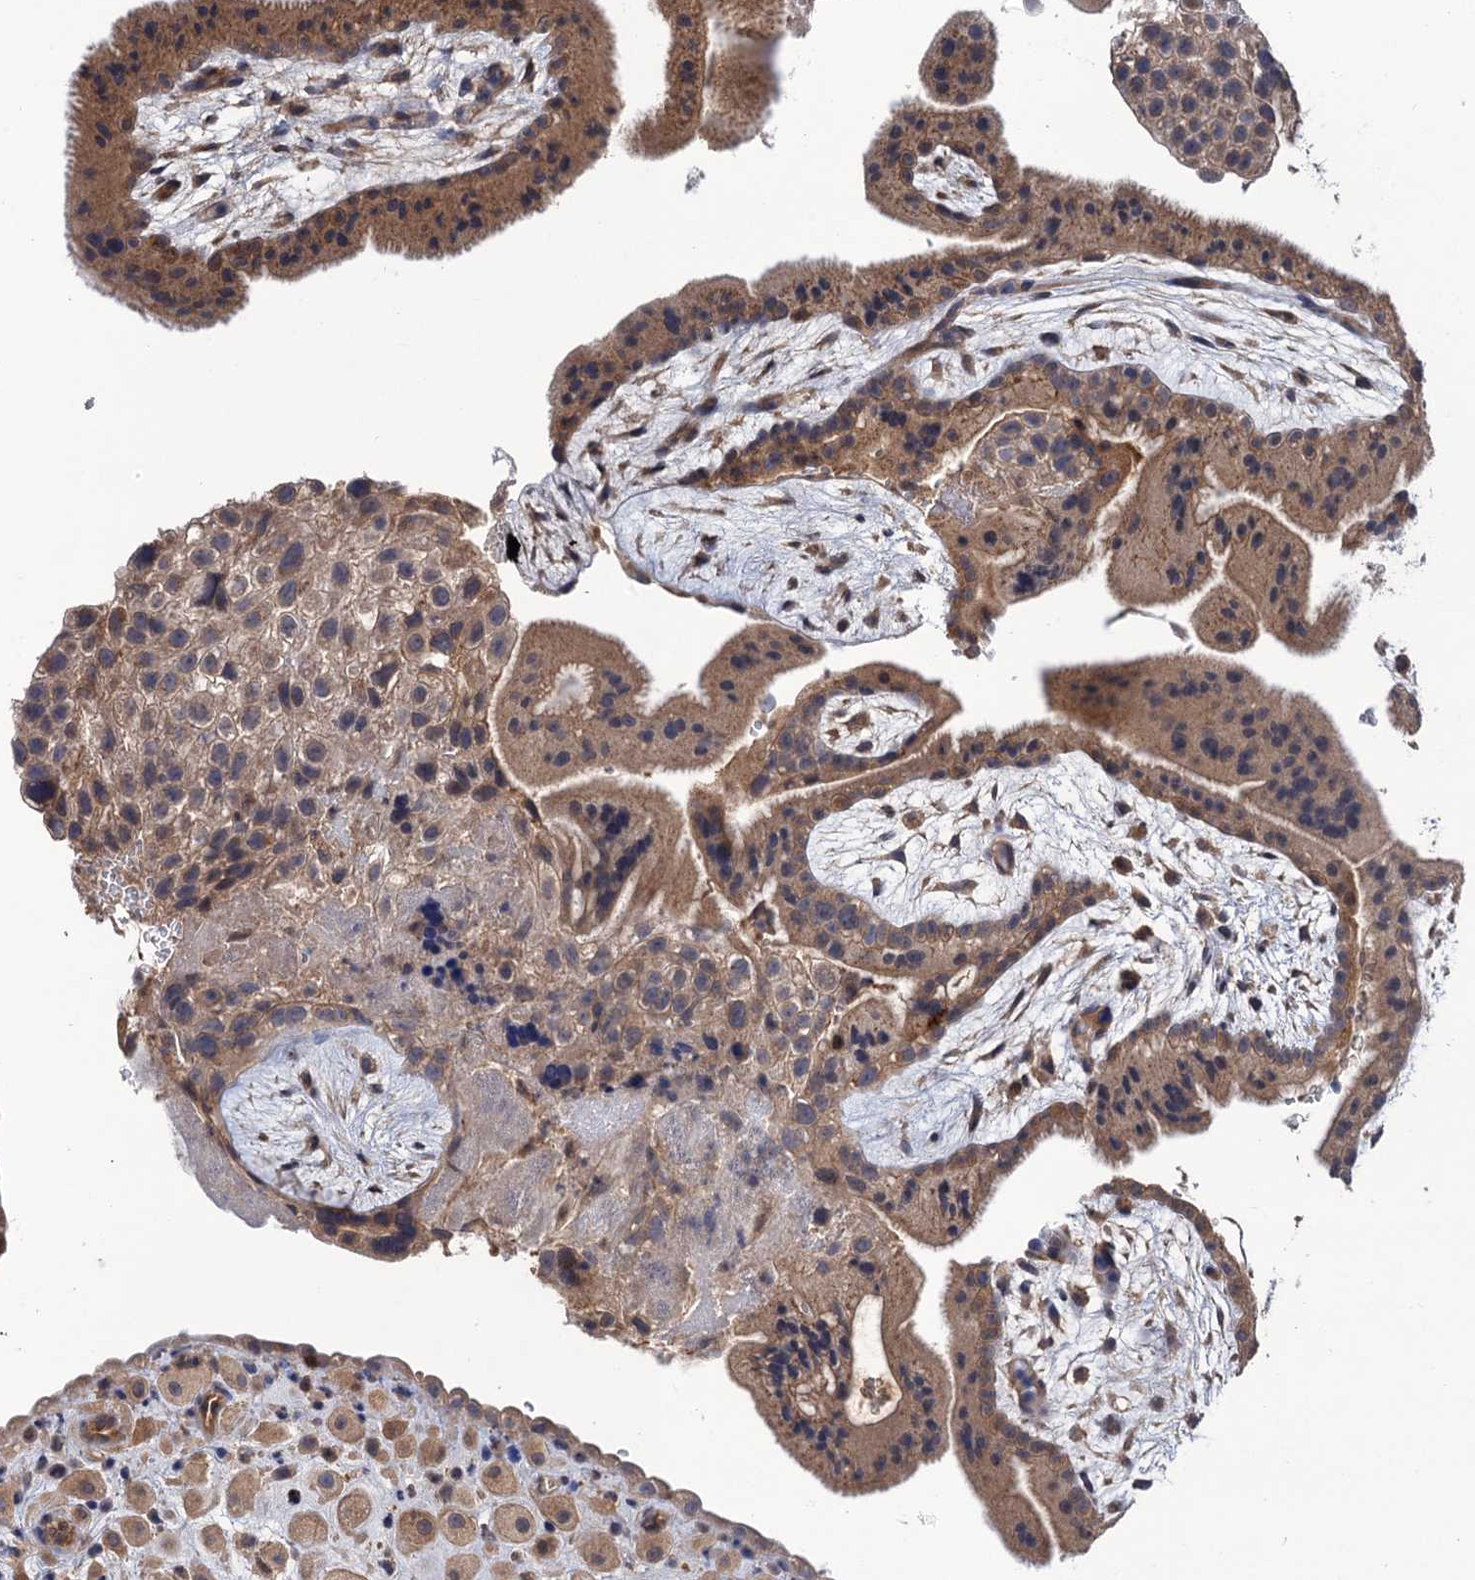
{"staining": {"intensity": "weak", "quantity": ">75%", "location": "cytoplasmic/membranous"}, "tissue": "placenta", "cell_type": "Decidual cells", "image_type": "normal", "snomed": [{"axis": "morphology", "description": "Normal tissue, NOS"}, {"axis": "topography", "description": "Placenta"}], "caption": "Immunohistochemistry (IHC) histopathology image of unremarkable placenta: human placenta stained using immunohistochemistry (IHC) displays low levels of weak protein expression localized specifically in the cytoplasmic/membranous of decidual cells, appearing as a cytoplasmic/membranous brown color.", "gene": "DGKA", "patient": {"sex": "female", "age": 35}}